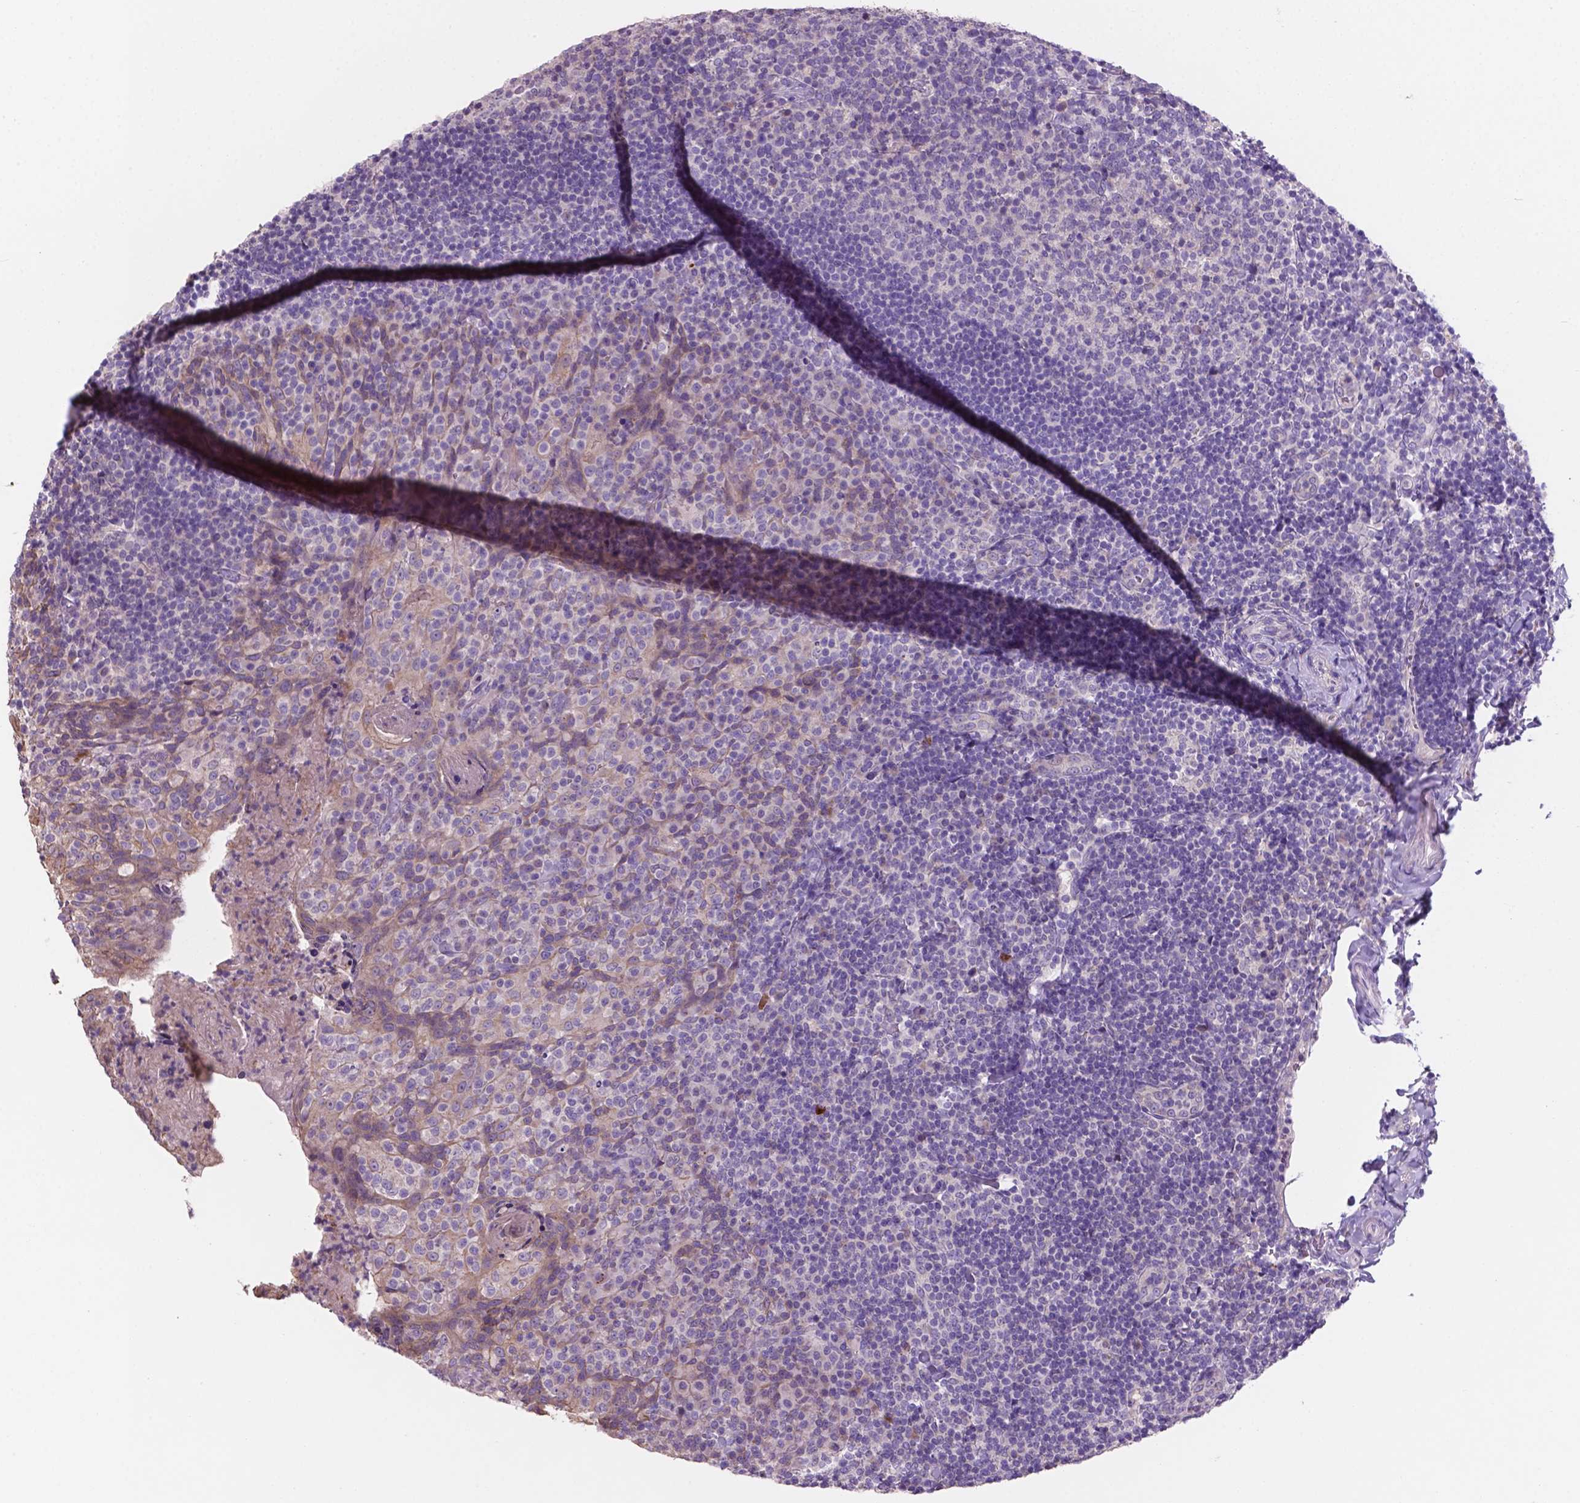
{"staining": {"intensity": "negative", "quantity": "none", "location": "none"}, "tissue": "tonsil", "cell_type": "Germinal center cells", "image_type": "normal", "snomed": [{"axis": "morphology", "description": "Normal tissue, NOS"}, {"axis": "topography", "description": "Tonsil"}], "caption": "DAB (3,3'-diaminobenzidine) immunohistochemical staining of unremarkable human tonsil displays no significant staining in germinal center cells.", "gene": "MKRN2OS", "patient": {"sex": "female", "age": 10}}